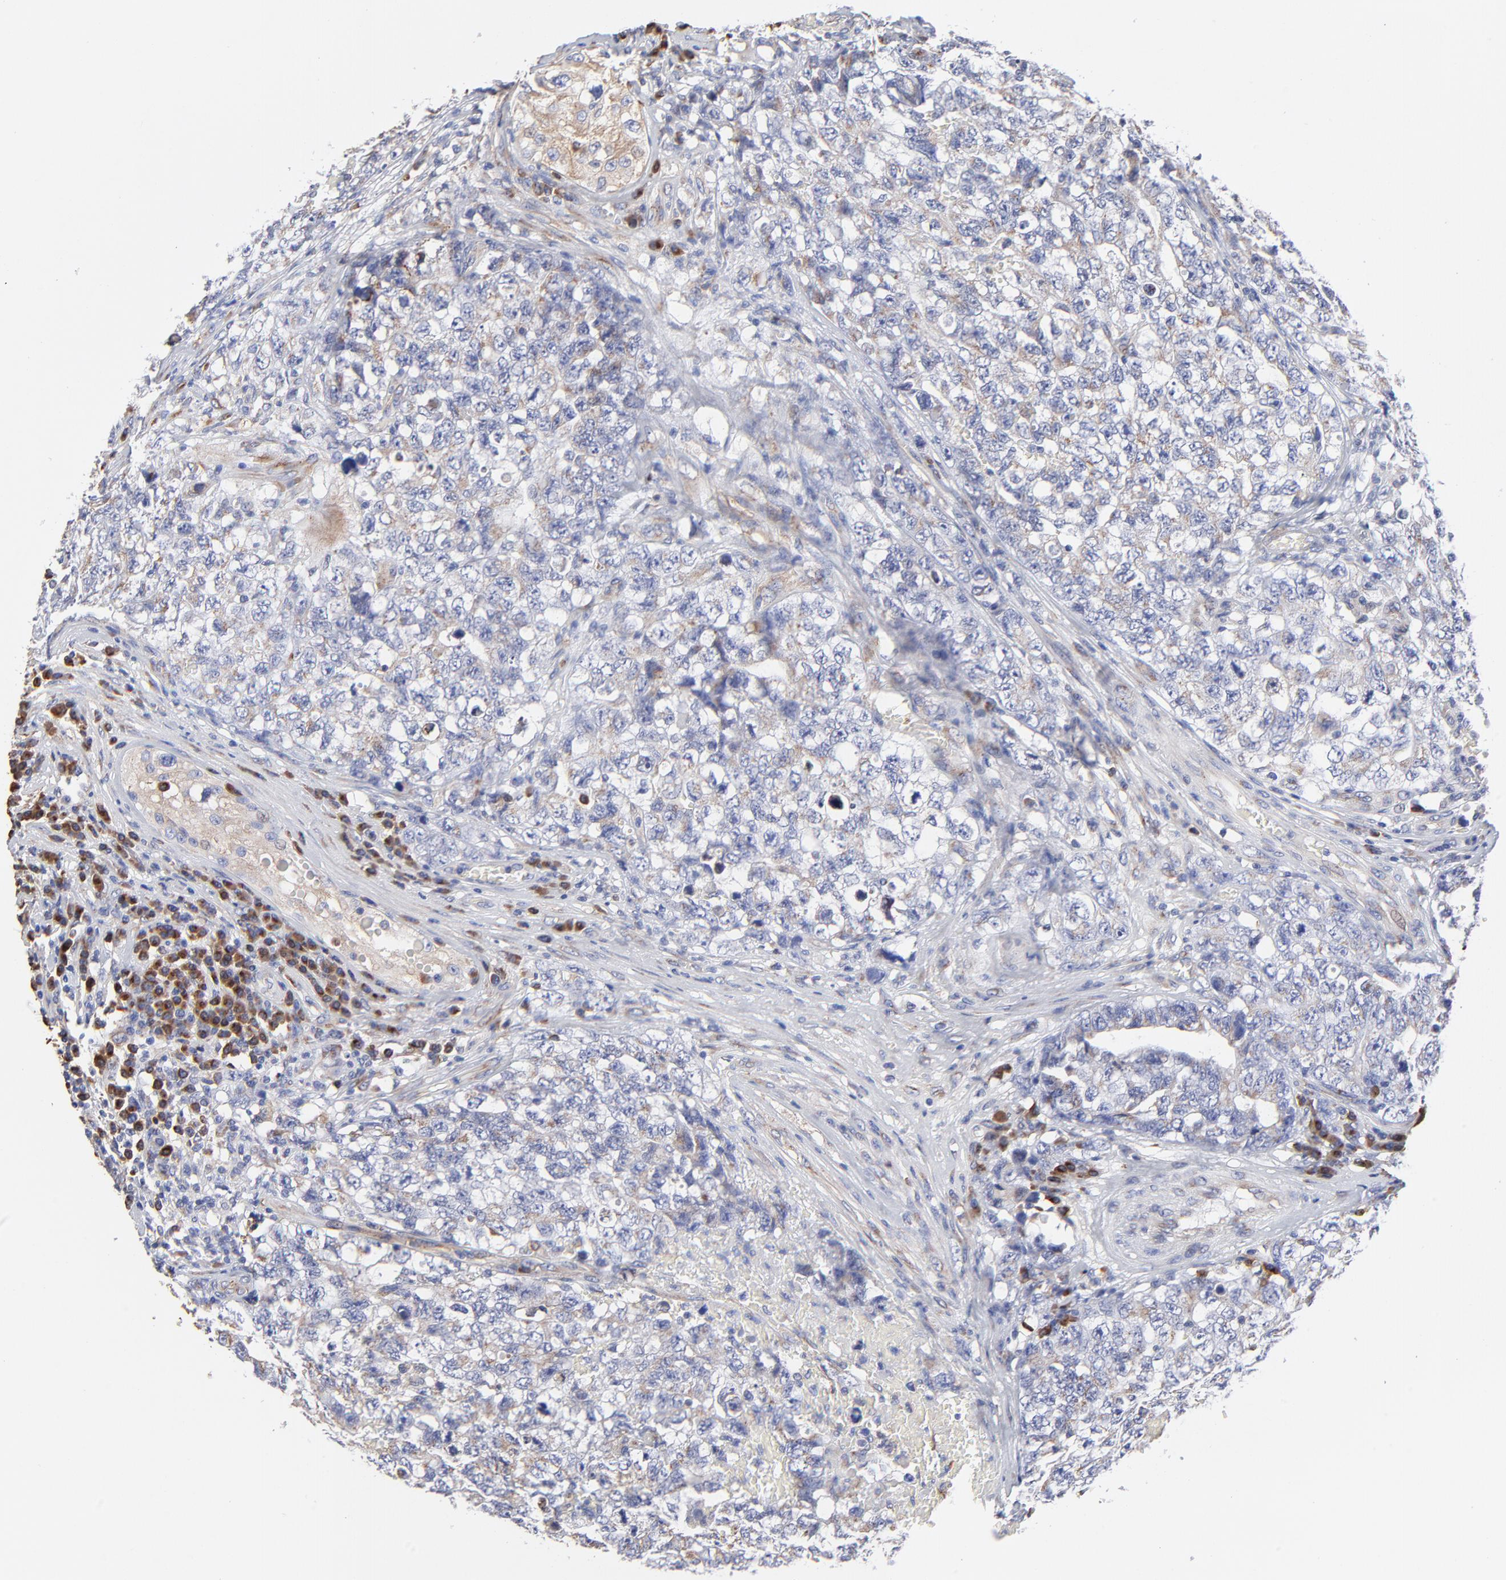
{"staining": {"intensity": "negative", "quantity": "none", "location": "none"}, "tissue": "testis cancer", "cell_type": "Tumor cells", "image_type": "cancer", "snomed": [{"axis": "morphology", "description": "Carcinoma, Embryonal, NOS"}, {"axis": "topography", "description": "Testis"}], "caption": "A photomicrograph of testis cancer (embryonal carcinoma) stained for a protein shows no brown staining in tumor cells.", "gene": "LMAN1", "patient": {"sex": "male", "age": 31}}